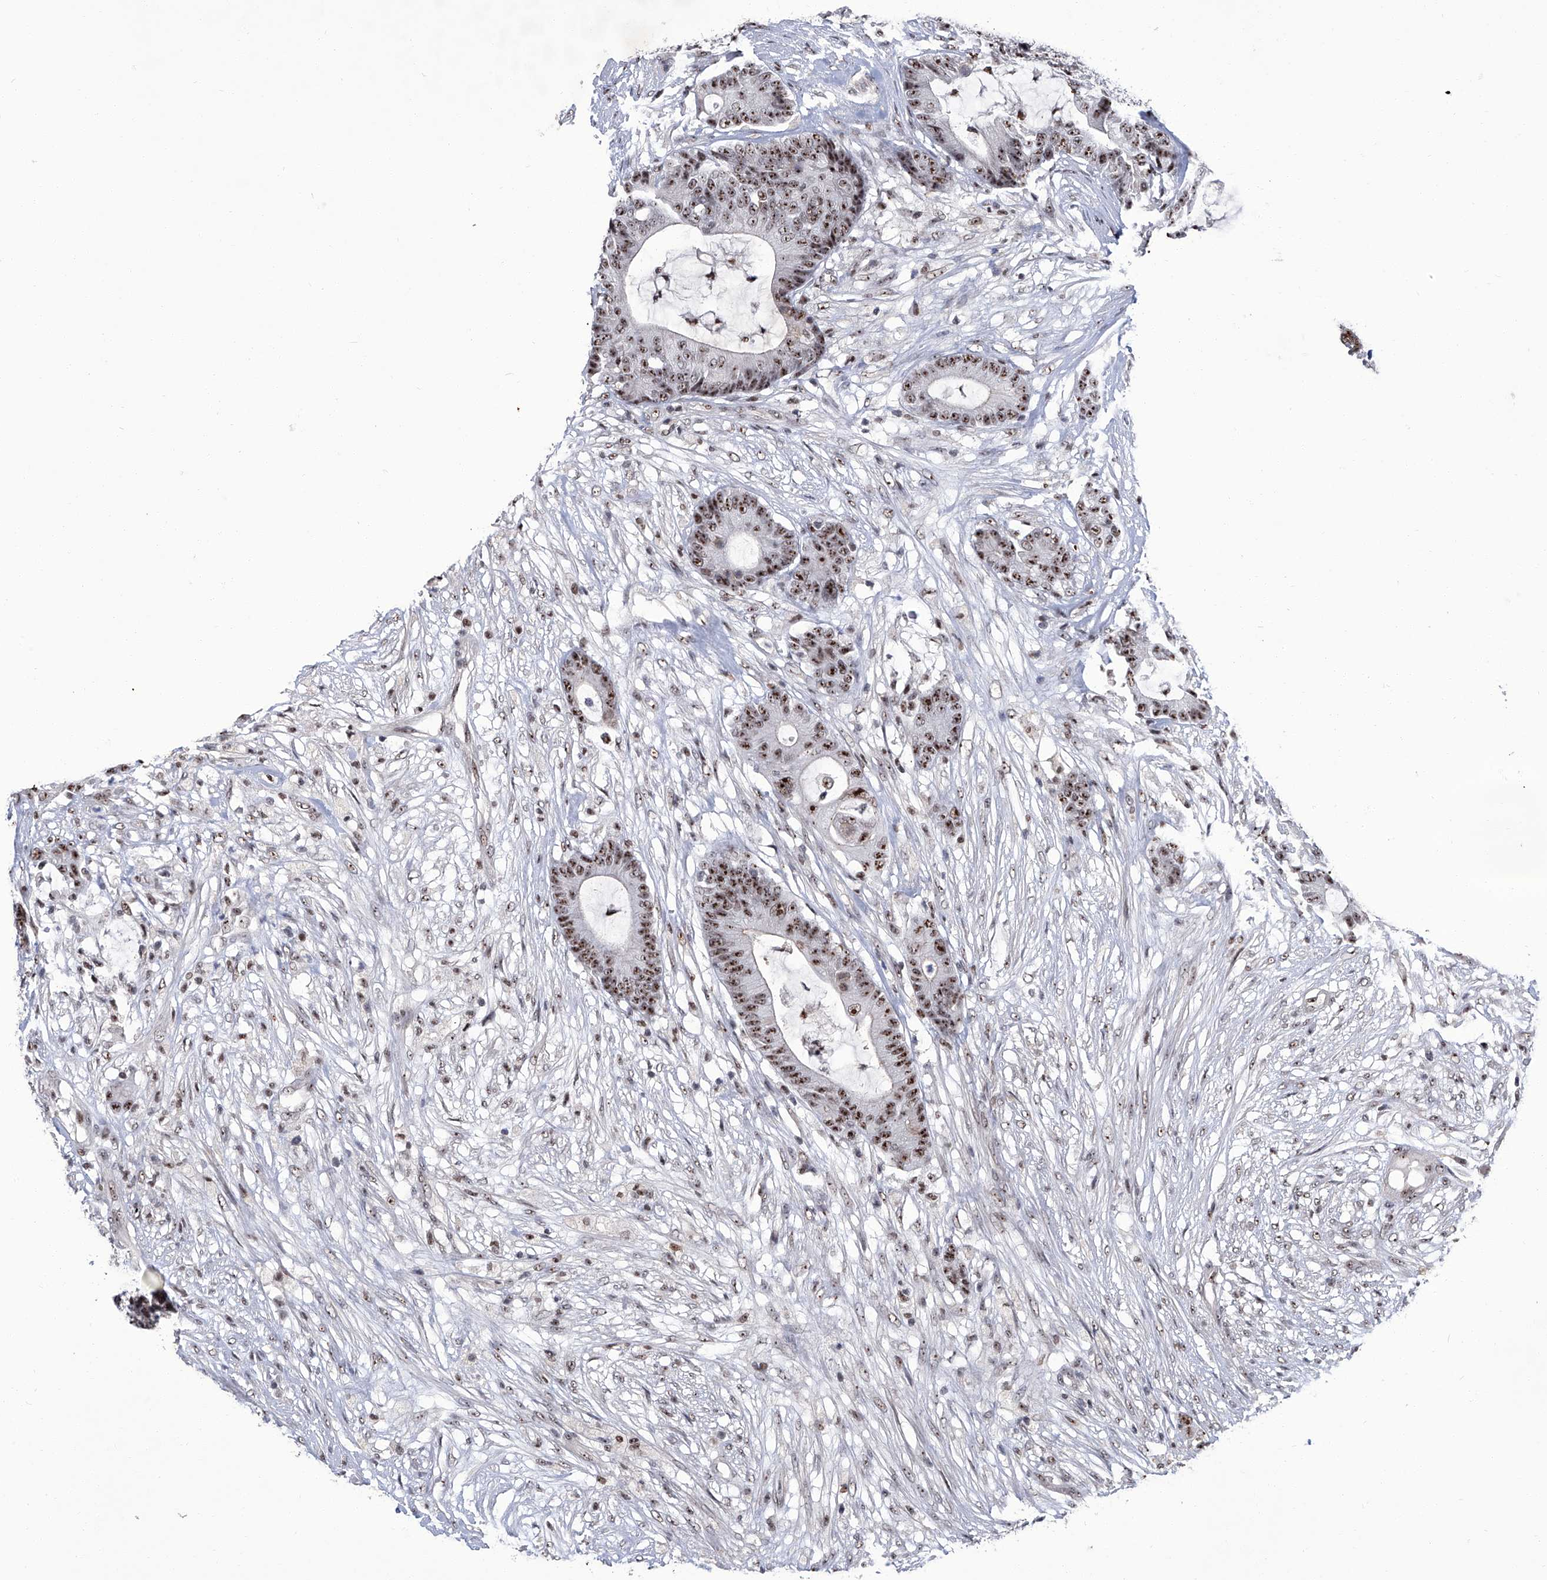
{"staining": {"intensity": "moderate", "quantity": ">75%", "location": "nuclear"}, "tissue": "colorectal cancer", "cell_type": "Tumor cells", "image_type": "cancer", "snomed": [{"axis": "morphology", "description": "Adenocarcinoma, NOS"}, {"axis": "topography", "description": "Colon"}], "caption": "High-power microscopy captured an immunohistochemistry (IHC) photomicrograph of colorectal cancer (adenocarcinoma), revealing moderate nuclear staining in approximately >75% of tumor cells.", "gene": "CMTR1", "patient": {"sex": "female", "age": 84}}